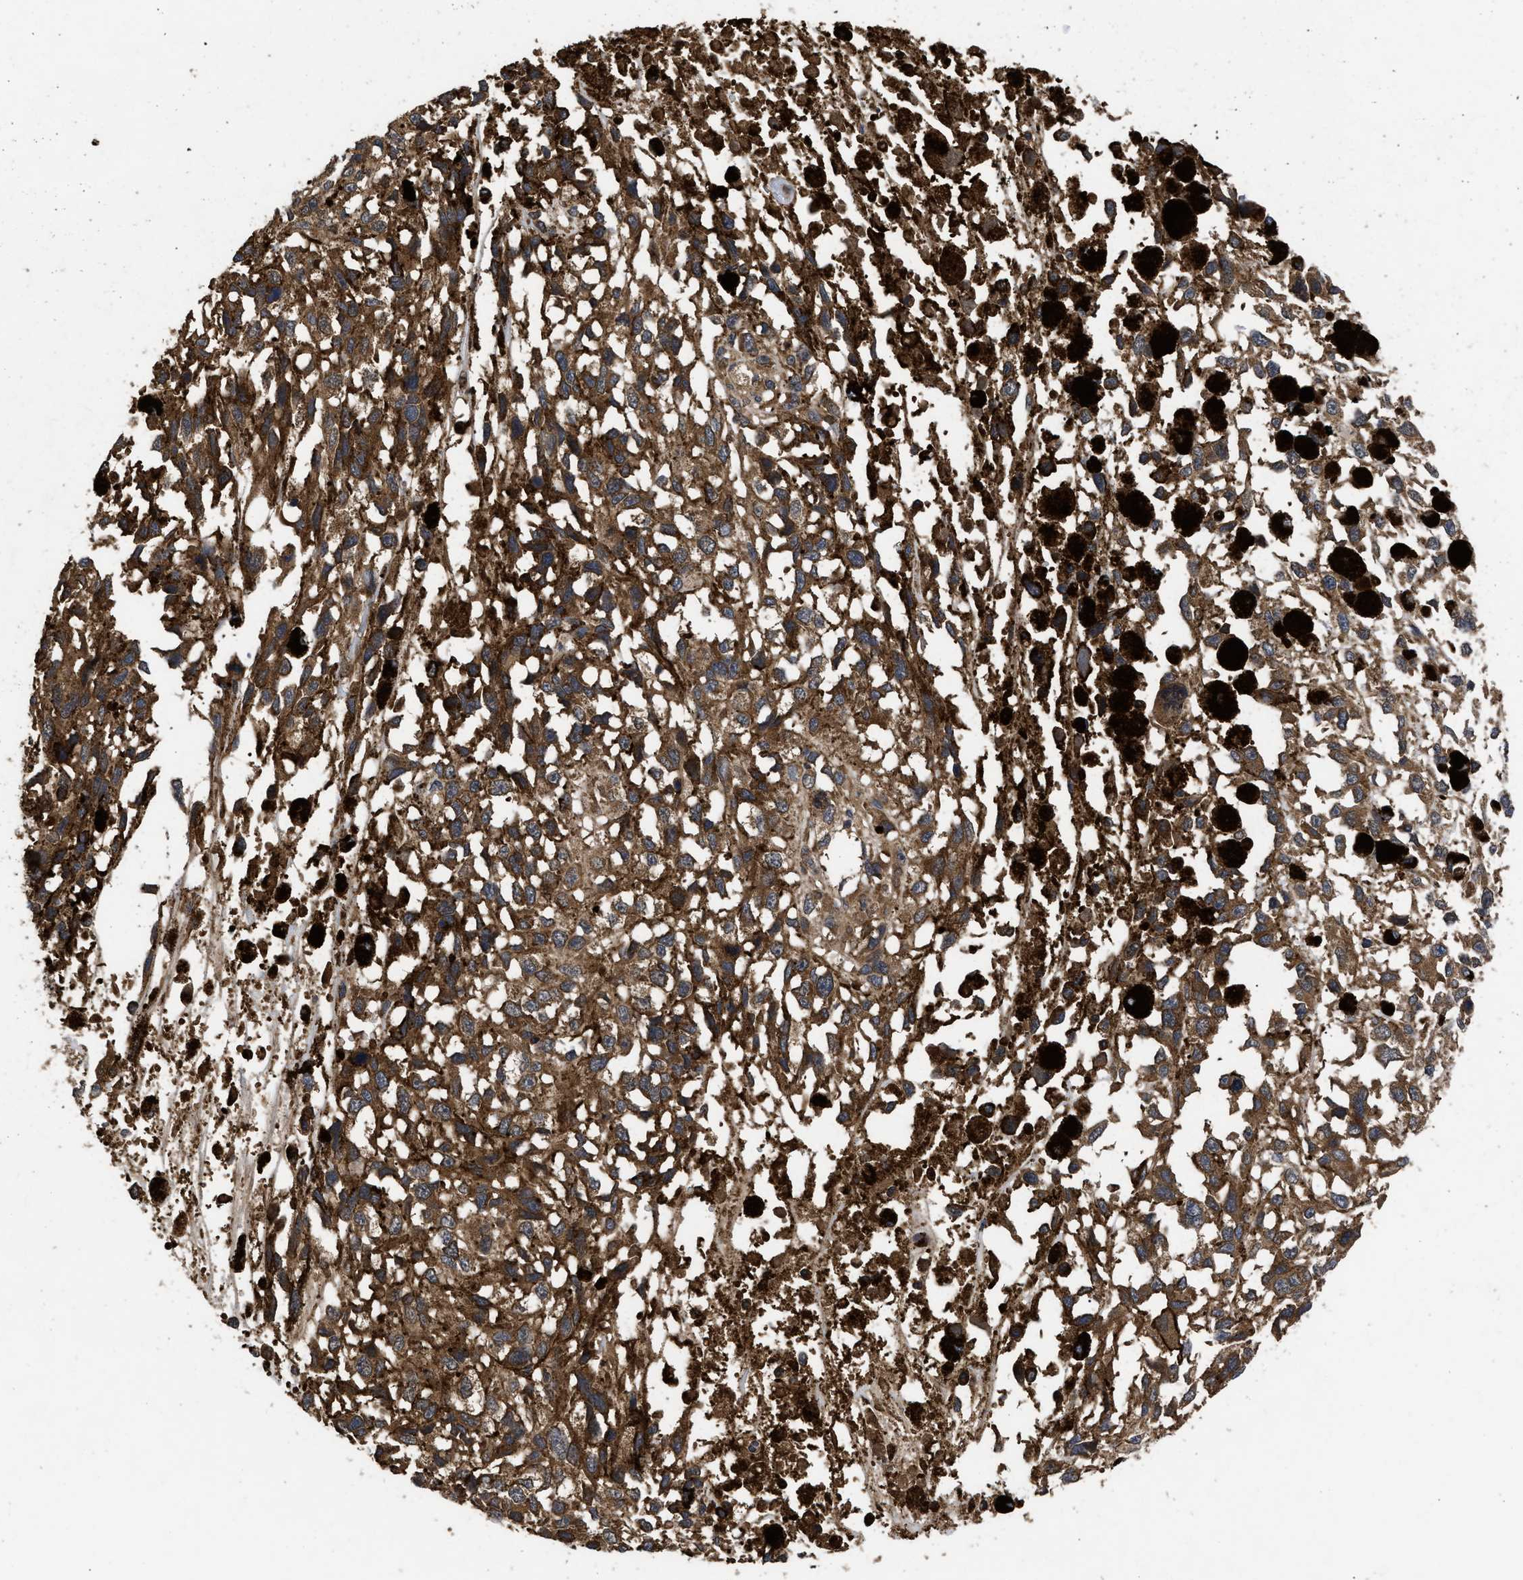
{"staining": {"intensity": "moderate", "quantity": ">75%", "location": "cytoplasmic/membranous"}, "tissue": "melanoma", "cell_type": "Tumor cells", "image_type": "cancer", "snomed": [{"axis": "morphology", "description": "Malignant melanoma, Metastatic site"}, {"axis": "topography", "description": "Lymph node"}], "caption": "Immunohistochemistry (DAB (3,3'-diaminobenzidine)) staining of human melanoma shows moderate cytoplasmic/membranous protein staining in about >75% of tumor cells.", "gene": "LRRC3", "patient": {"sex": "male", "age": 59}}